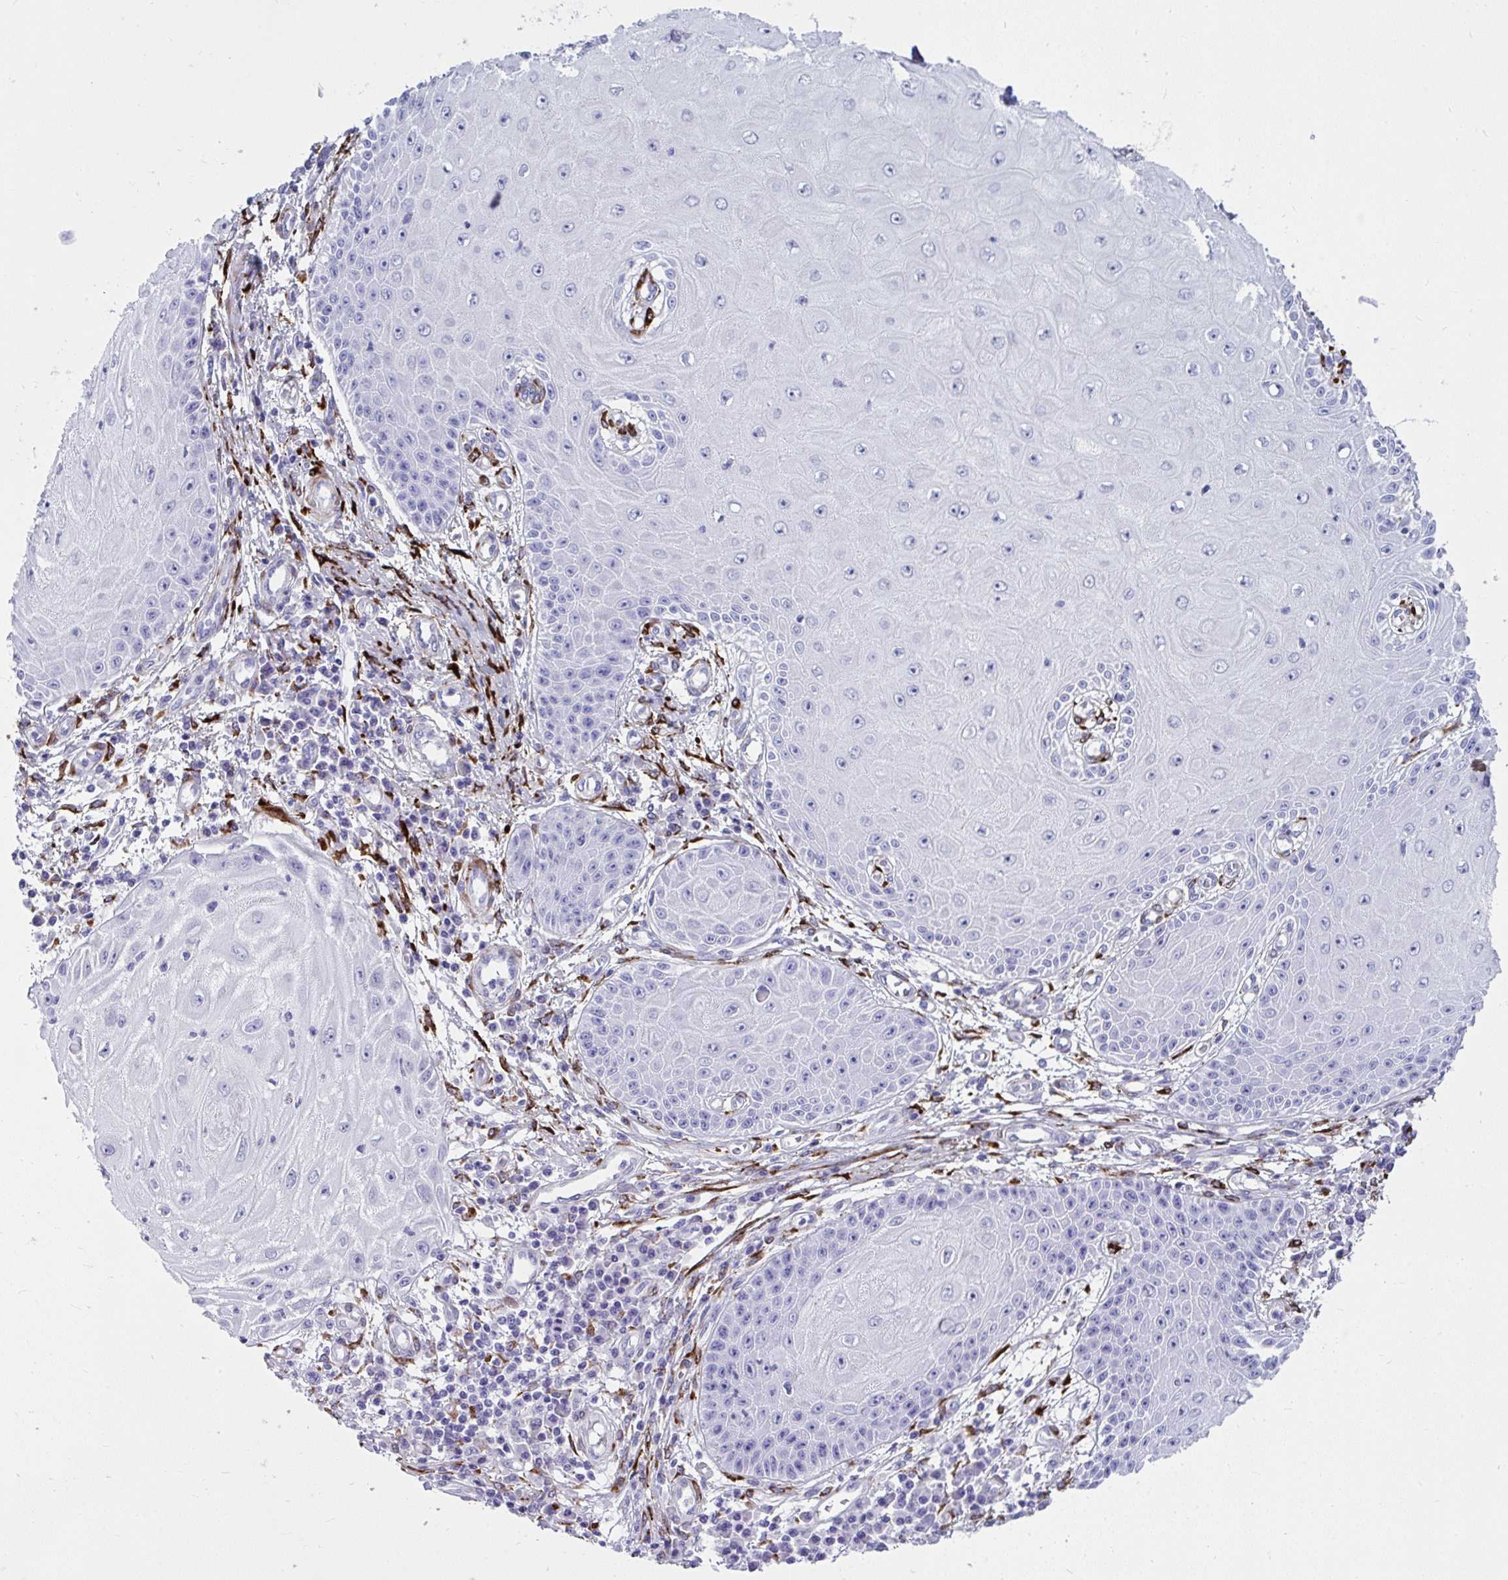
{"staining": {"intensity": "negative", "quantity": "none", "location": "none"}, "tissue": "skin cancer", "cell_type": "Tumor cells", "image_type": "cancer", "snomed": [{"axis": "morphology", "description": "Squamous cell carcinoma, NOS"}, {"axis": "topography", "description": "Skin"}, {"axis": "topography", "description": "Vulva"}], "caption": "A photomicrograph of skin cancer (squamous cell carcinoma) stained for a protein reveals no brown staining in tumor cells.", "gene": "GRXCR2", "patient": {"sex": "female", "age": 44}}